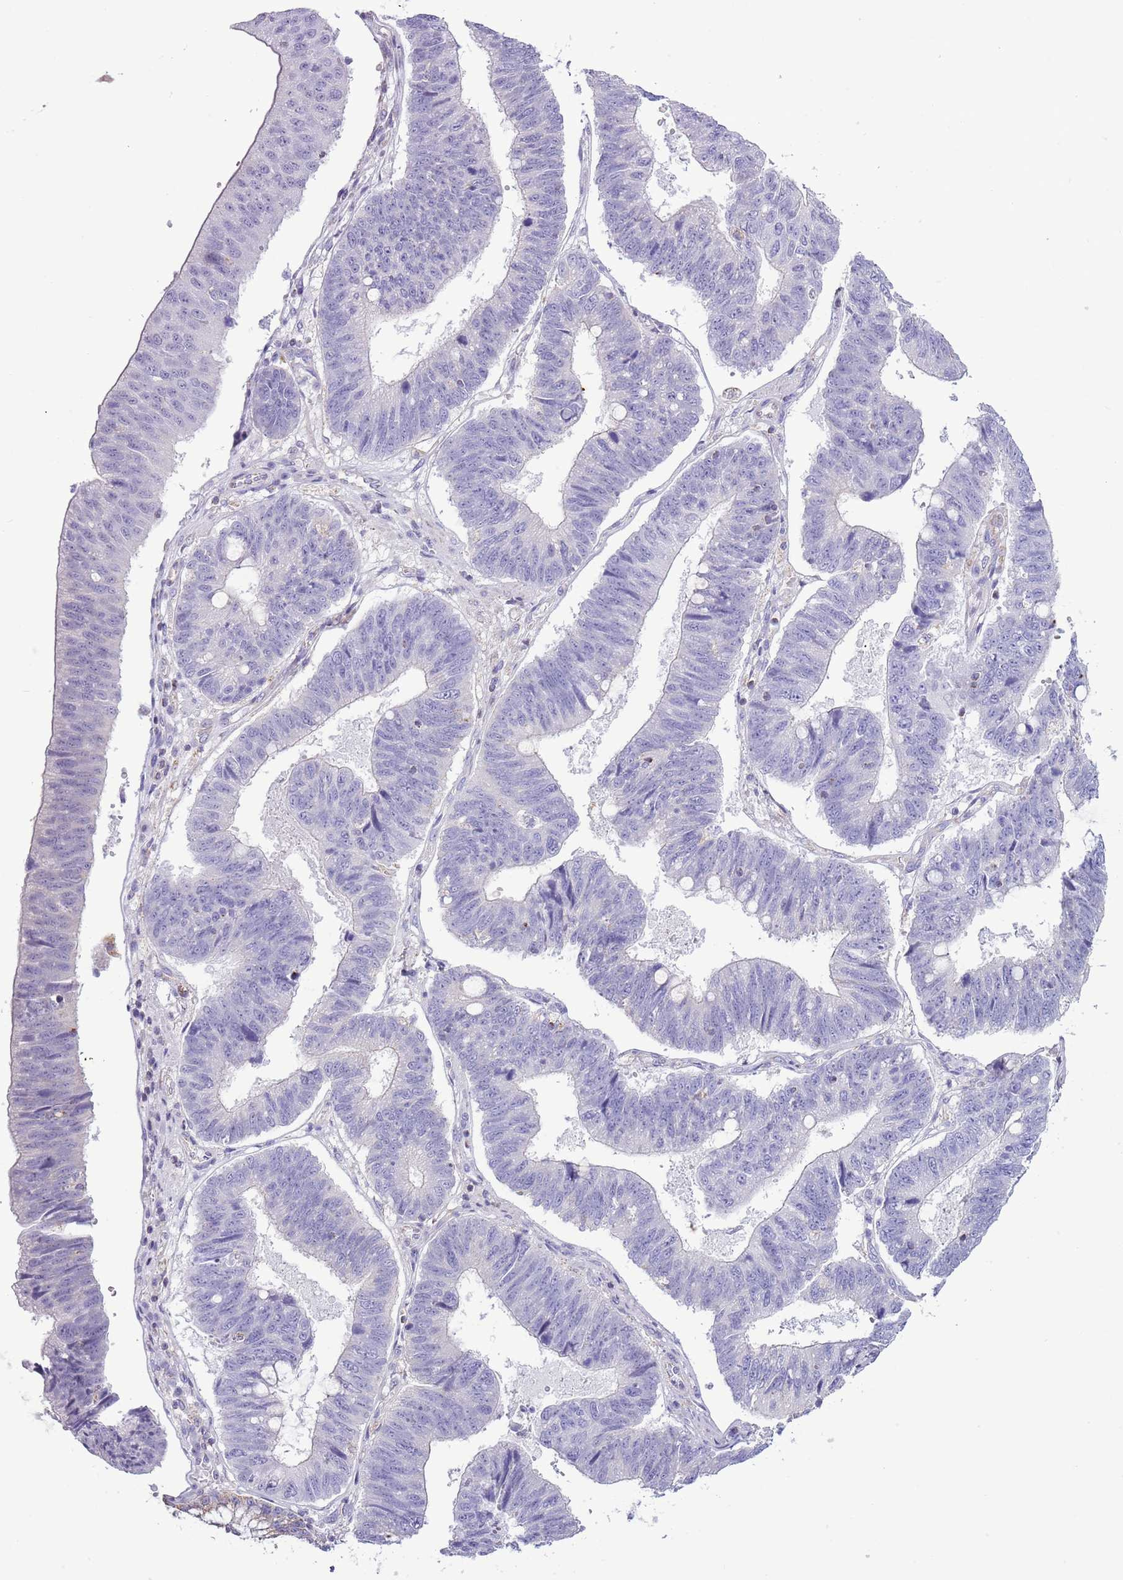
{"staining": {"intensity": "weak", "quantity": "<25%", "location": "cytoplasmic/membranous"}, "tissue": "stomach cancer", "cell_type": "Tumor cells", "image_type": "cancer", "snomed": [{"axis": "morphology", "description": "Adenocarcinoma, NOS"}, {"axis": "topography", "description": "Stomach"}], "caption": "DAB (3,3'-diaminobenzidine) immunohistochemical staining of stomach adenocarcinoma exhibits no significant positivity in tumor cells. (Brightfield microscopy of DAB immunohistochemistry at high magnification).", "gene": "SLC23A1", "patient": {"sex": "male", "age": 59}}